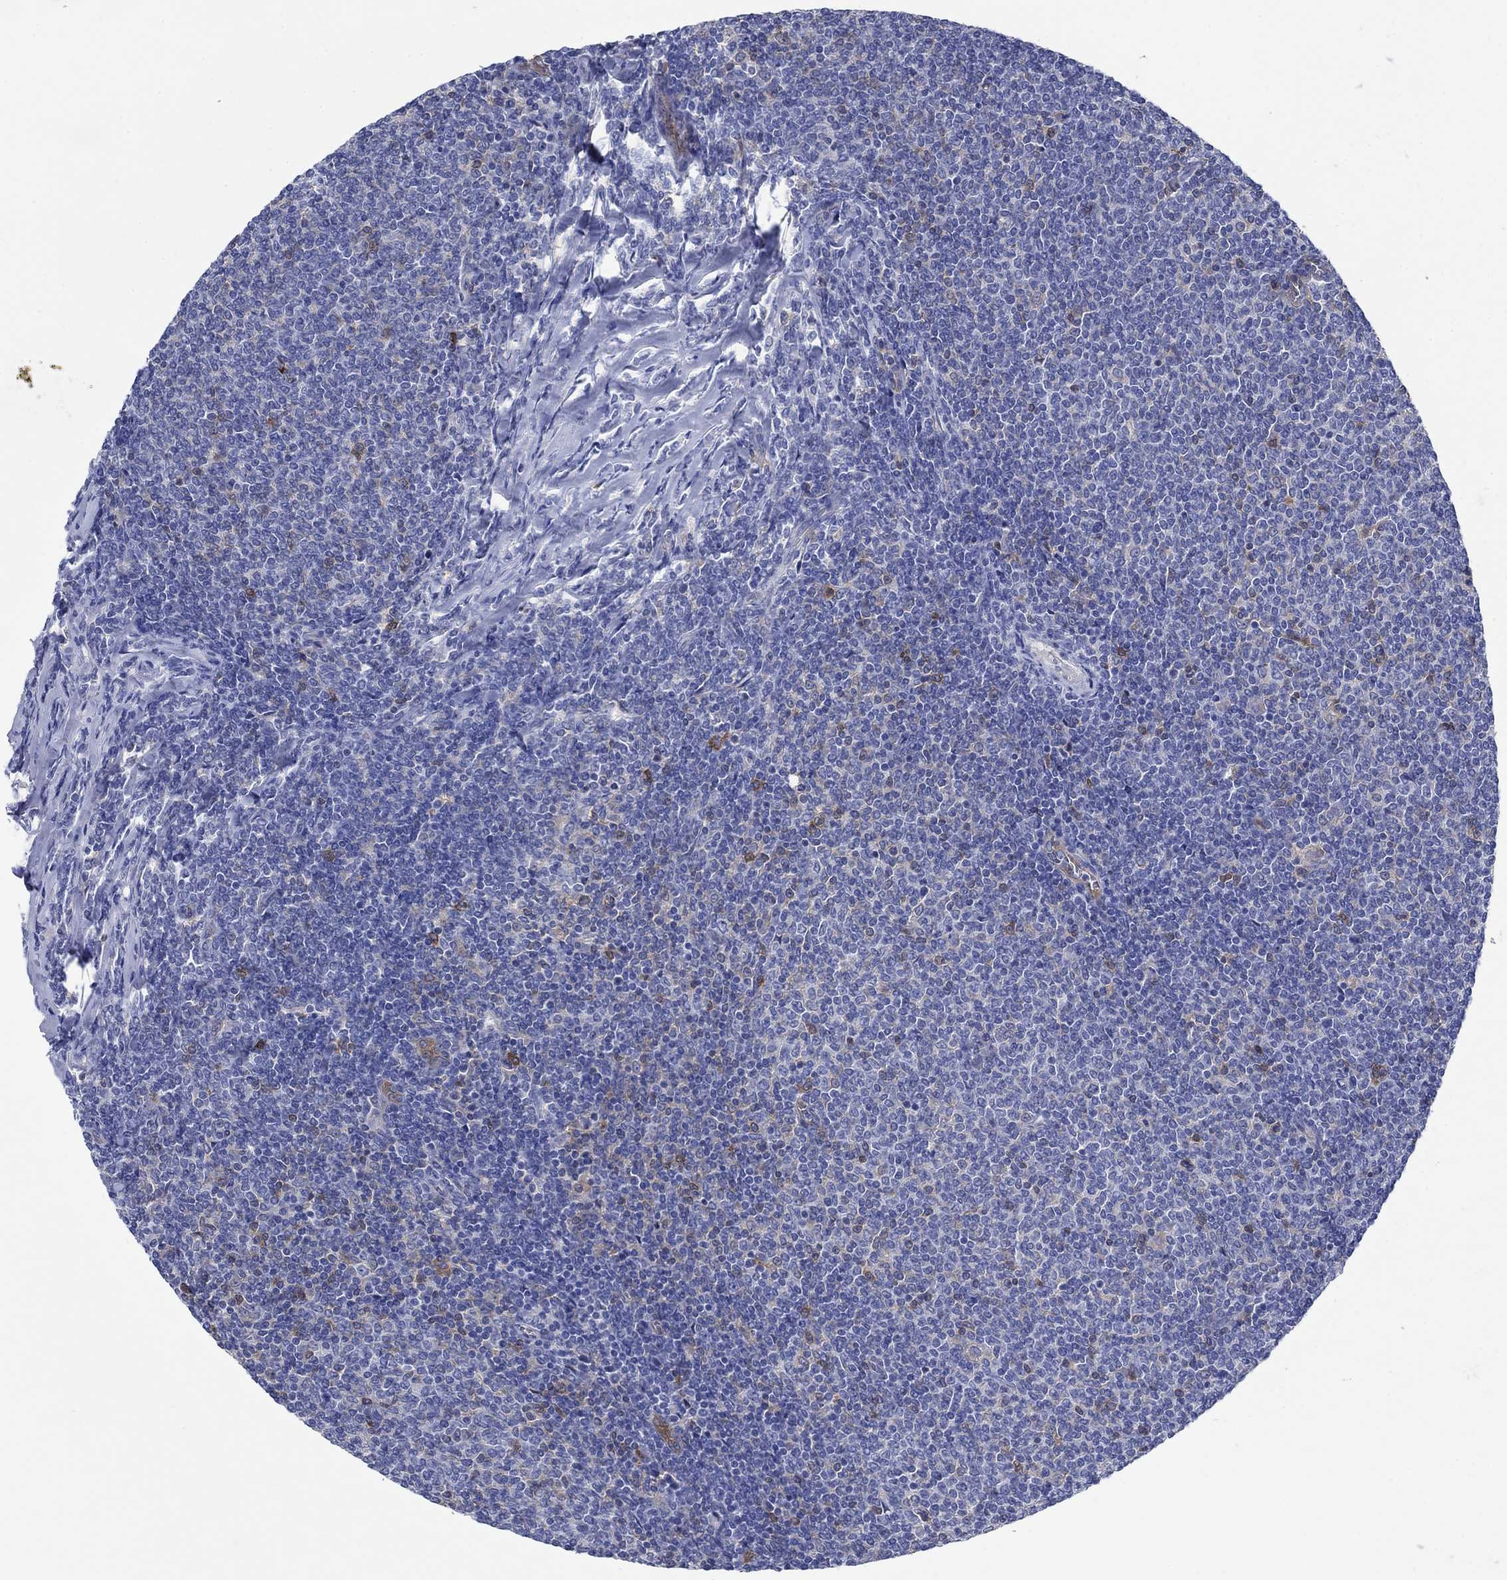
{"staining": {"intensity": "weak", "quantity": "<25%", "location": "cytoplasmic/membranous"}, "tissue": "lymphoma", "cell_type": "Tumor cells", "image_type": "cancer", "snomed": [{"axis": "morphology", "description": "Malignant lymphoma, non-Hodgkin's type, Low grade"}, {"axis": "topography", "description": "Lymph node"}], "caption": "Immunohistochemistry micrograph of neoplastic tissue: human malignant lymphoma, non-Hodgkin's type (low-grade) stained with DAB (3,3'-diaminobenzidine) demonstrates no significant protein expression in tumor cells.", "gene": "TRIM16", "patient": {"sex": "male", "age": 52}}